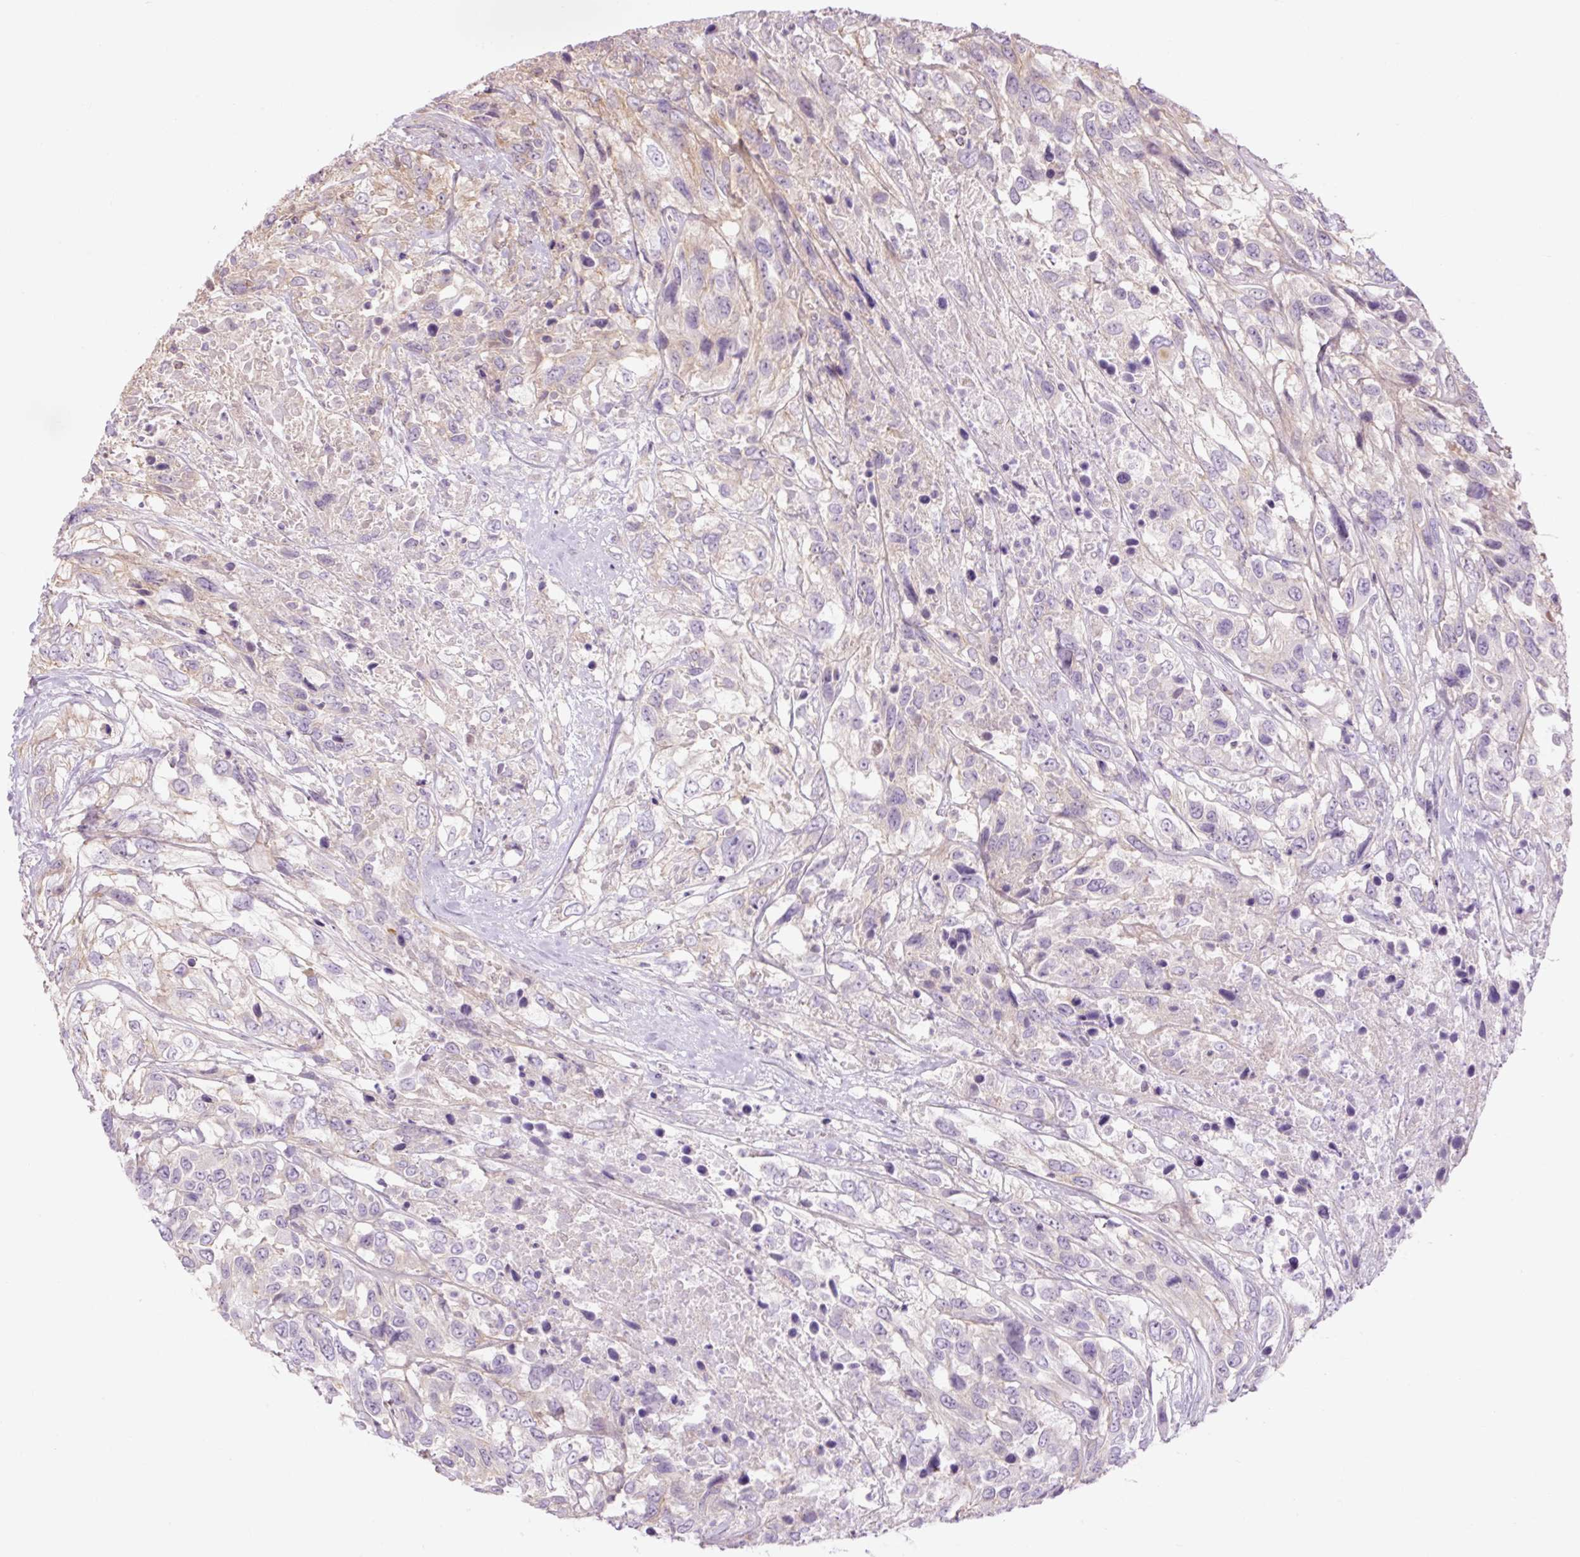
{"staining": {"intensity": "weak", "quantity": "<25%", "location": "cytoplasmic/membranous"}, "tissue": "urothelial cancer", "cell_type": "Tumor cells", "image_type": "cancer", "snomed": [{"axis": "morphology", "description": "Urothelial carcinoma, High grade"}, {"axis": "topography", "description": "Urinary bladder"}], "caption": "DAB (3,3'-diaminobenzidine) immunohistochemical staining of human urothelial cancer reveals no significant positivity in tumor cells.", "gene": "GRID2", "patient": {"sex": "female", "age": 70}}